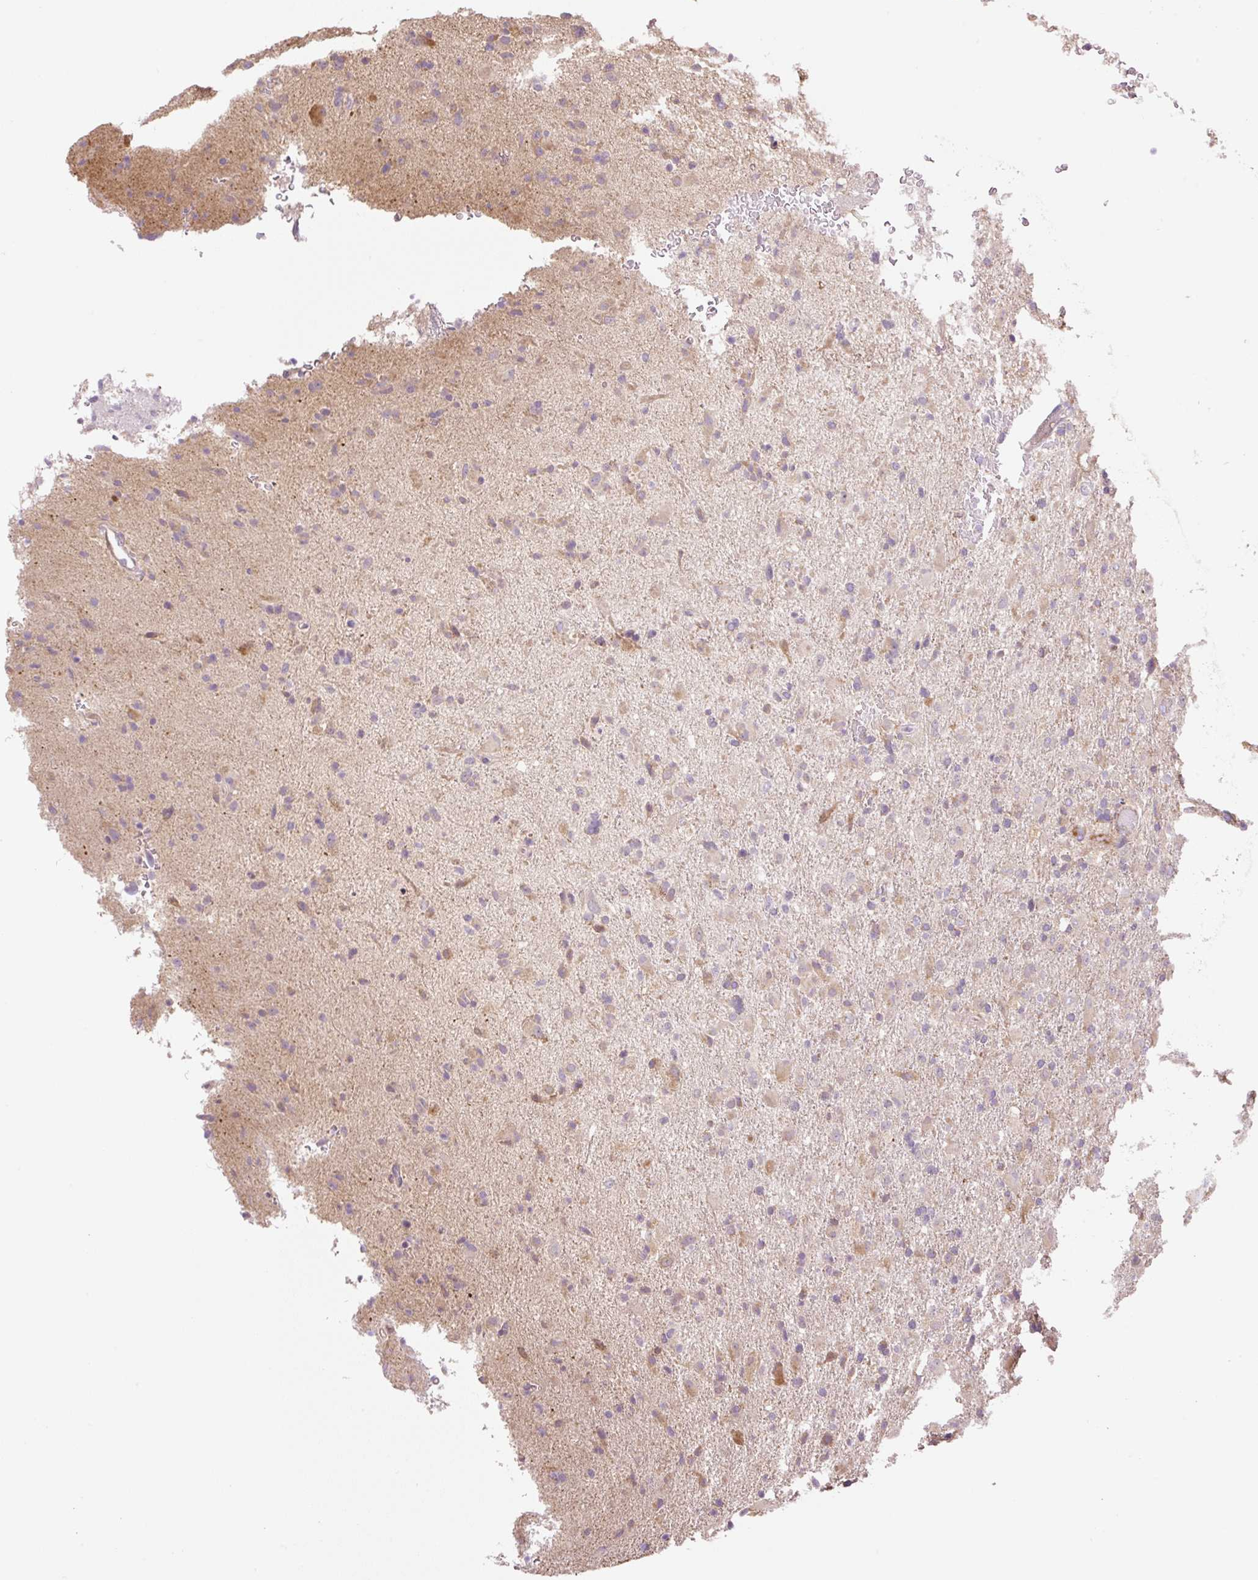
{"staining": {"intensity": "negative", "quantity": "none", "location": "none"}, "tissue": "glioma", "cell_type": "Tumor cells", "image_type": "cancer", "snomed": [{"axis": "morphology", "description": "Glioma, malignant, Low grade"}, {"axis": "topography", "description": "Brain"}], "caption": "Immunohistochemical staining of glioma demonstrates no significant expression in tumor cells.", "gene": "ZNF394", "patient": {"sex": "male", "age": 65}}